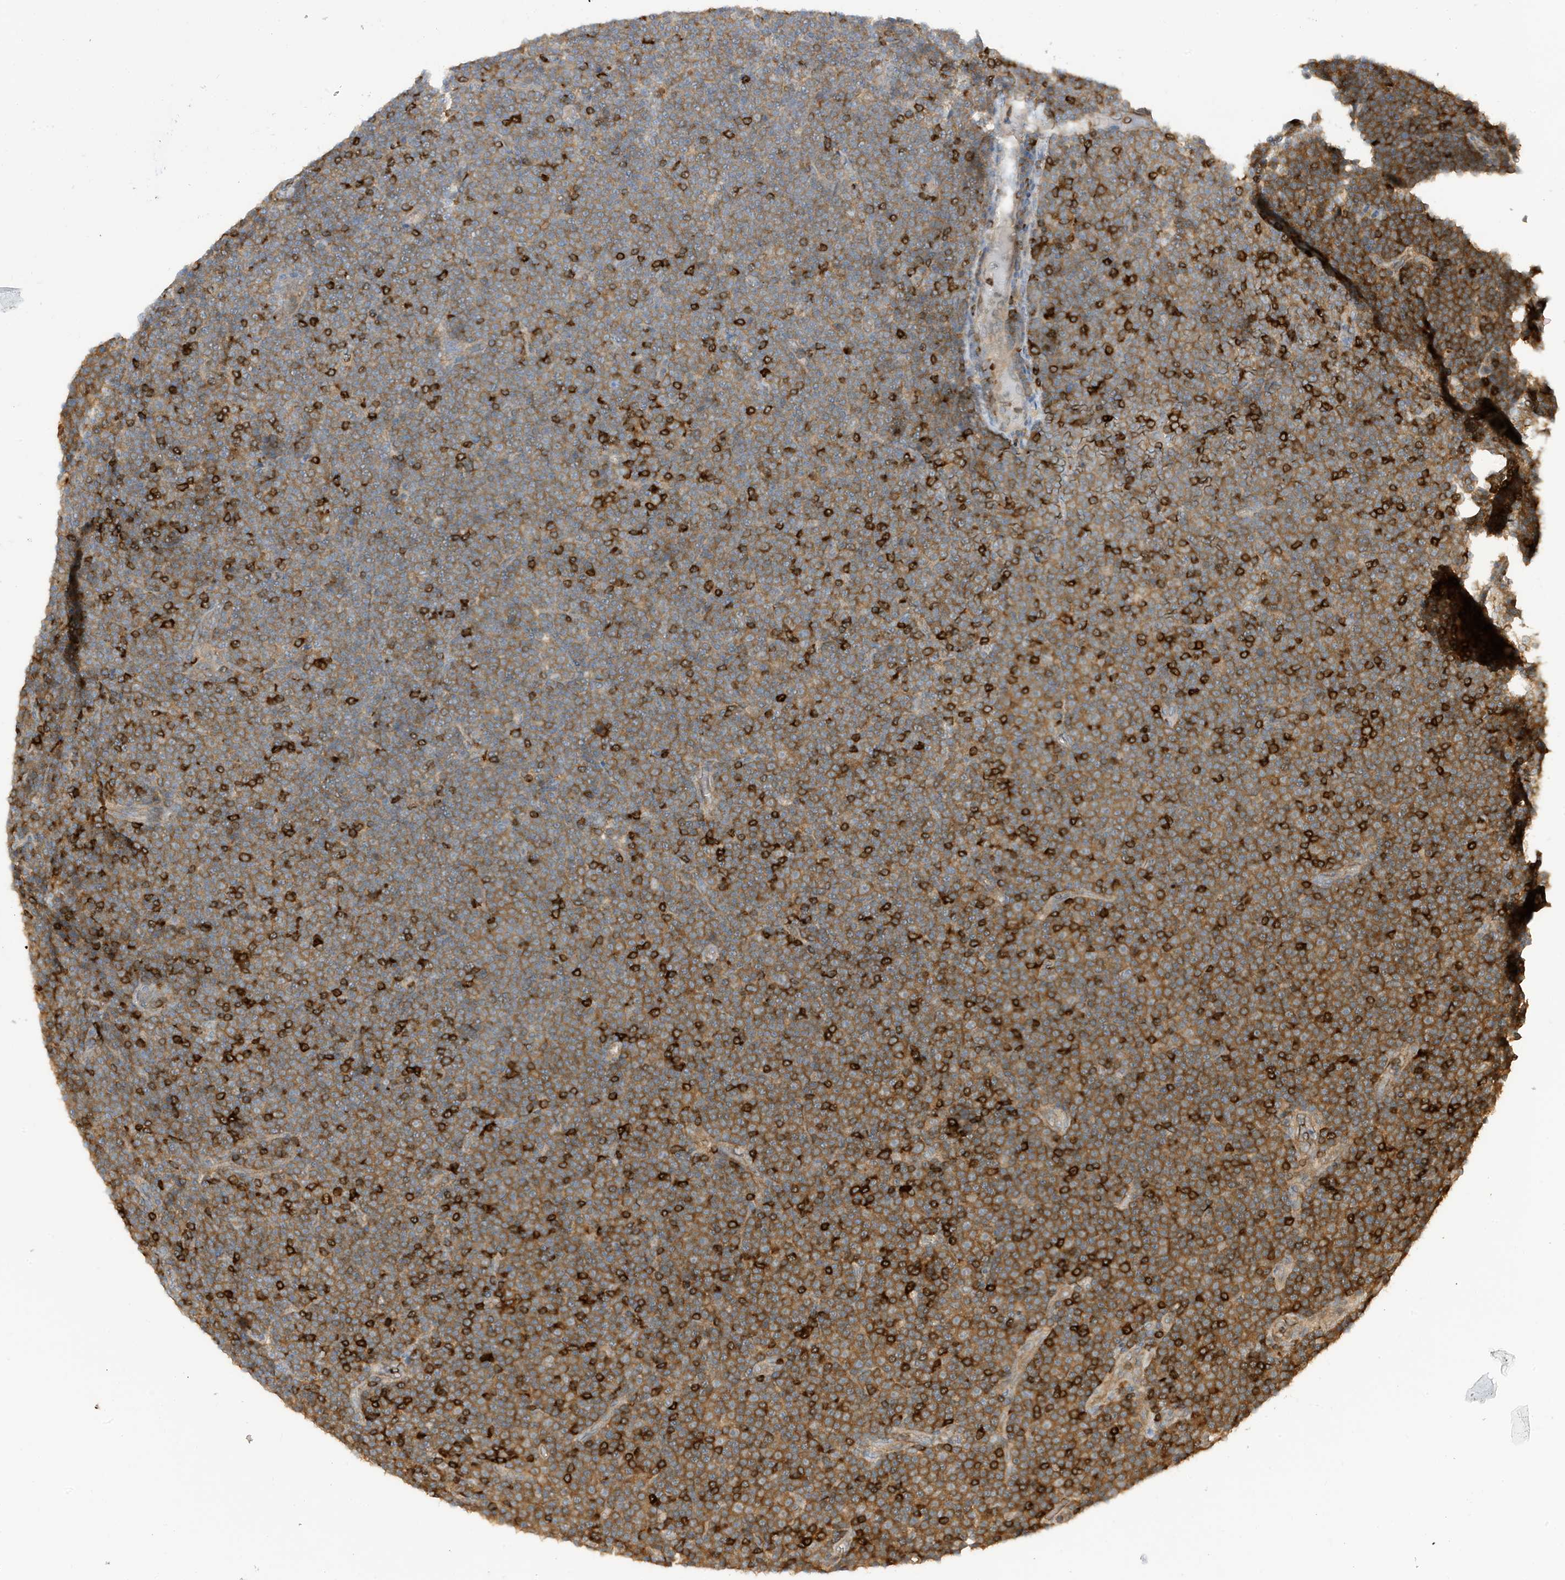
{"staining": {"intensity": "moderate", "quantity": "25%-75%", "location": "cytoplasmic/membranous"}, "tissue": "lymphoma", "cell_type": "Tumor cells", "image_type": "cancer", "snomed": [{"axis": "morphology", "description": "Malignant lymphoma, non-Hodgkin's type, Low grade"}, {"axis": "topography", "description": "Lymph node"}], "caption": "Malignant lymphoma, non-Hodgkin's type (low-grade) stained for a protein reveals moderate cytoplasmic/membranous positivity in tumor cells.", "gene": "PHACTR2", "patient": {"sex": "female", "age": 67}}